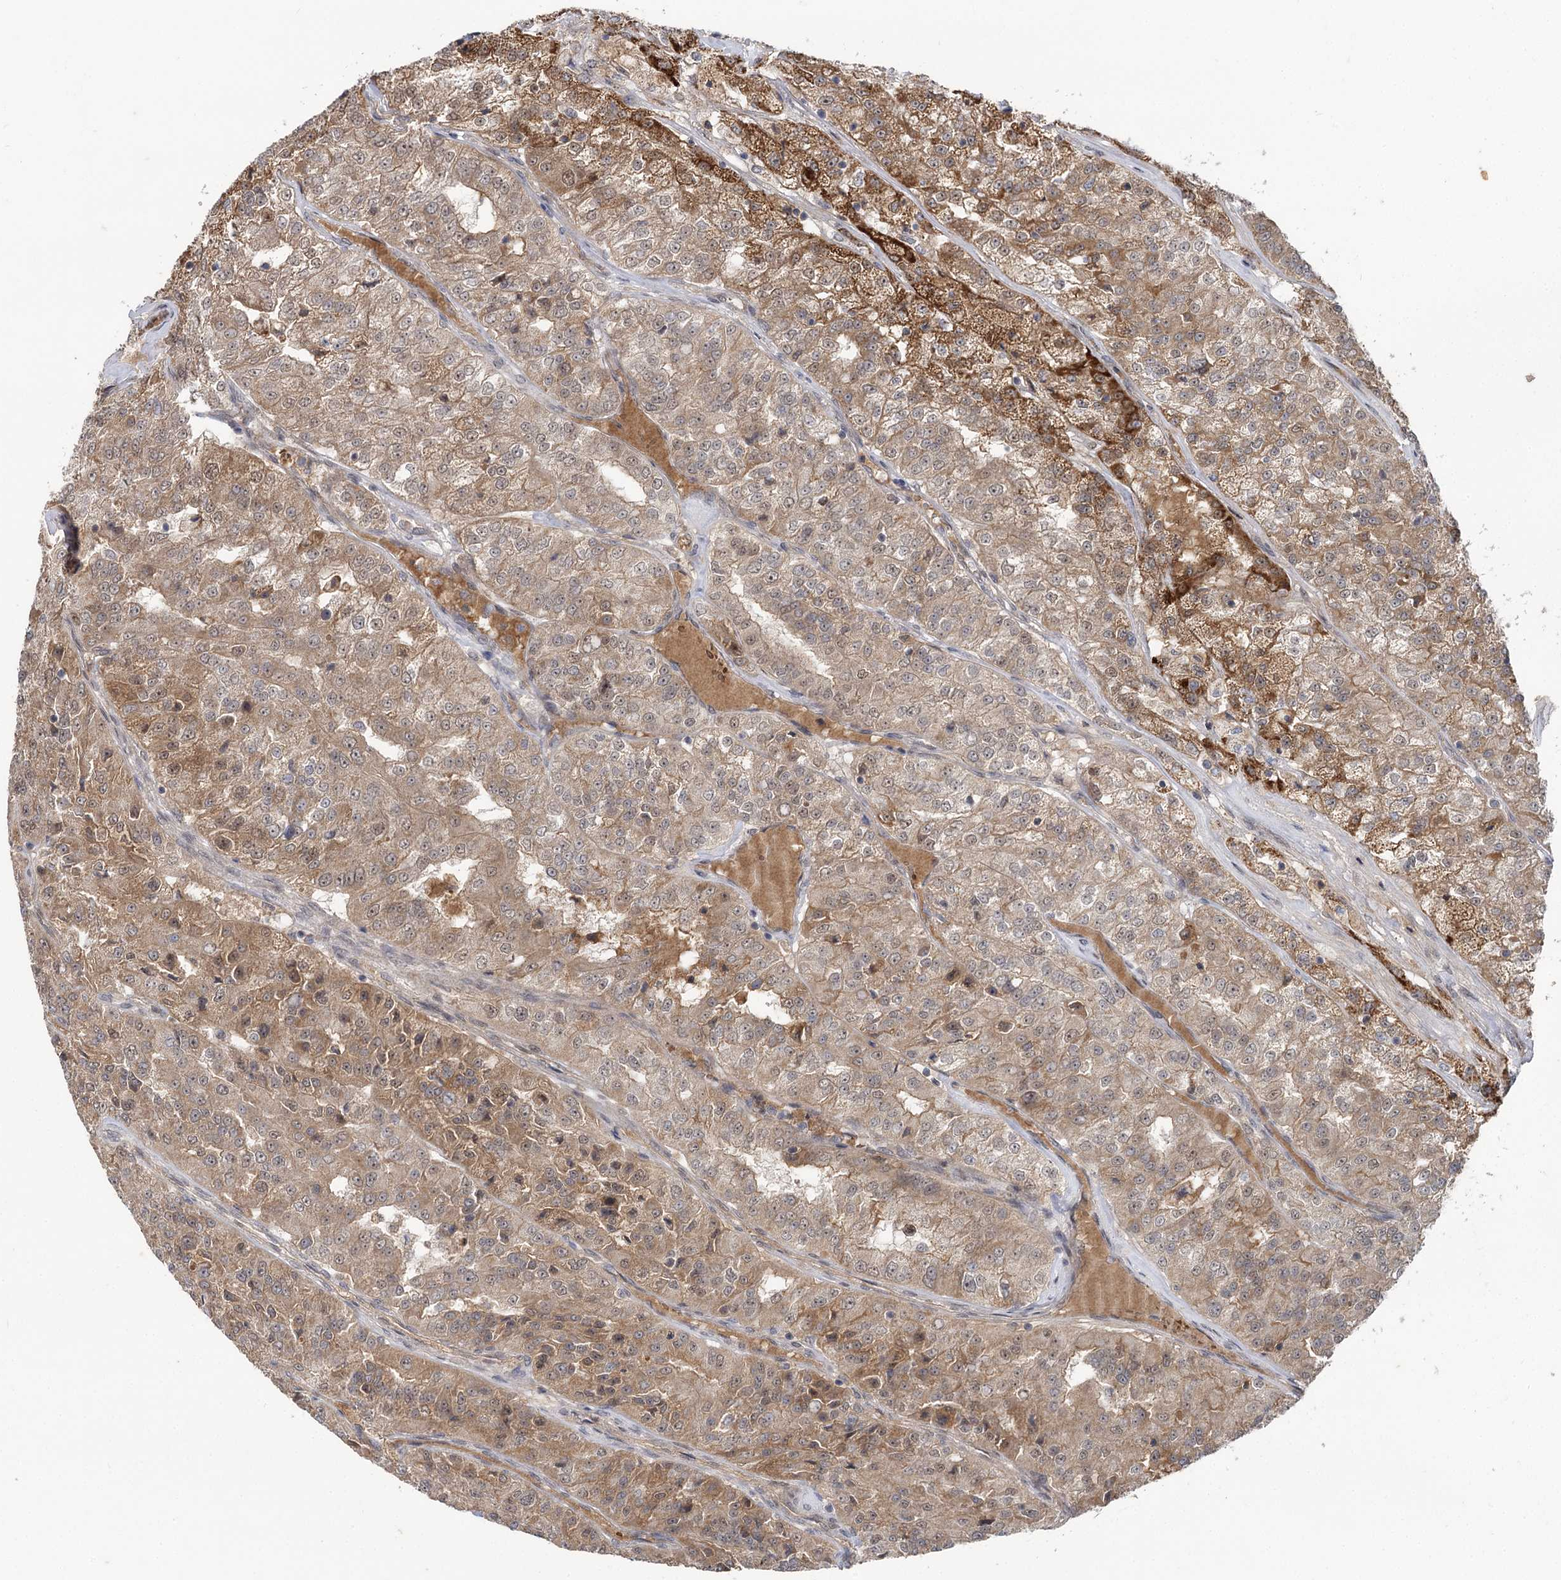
{"staining": {"intensity": "moderate", "quantity": ">75%", "location": "cytoplasmic/membranous"}, "tissue": "renal cancer", "cell_type": "Tumor cells", "image_type": "cancer", "snomed": [{"axis": "morphology", "description": "Adenocarcinoma, NOS"}, {"axis": "topography", "description": "Kidney"}], "caption": "The micrograph shows a brown stain indicating the presence of a protein in the cytoplasmic/membranous of tumor cells in adenocarcinoma (renal). The protein of interest is stained brown, and the nuclei are stained in blue (DAB (3,3'-diaminobenzidine) IHC with brightfield microscopy, high magnification).", "gene": "MSANTD2", "patient": {"sex": "female", "age": 63}}